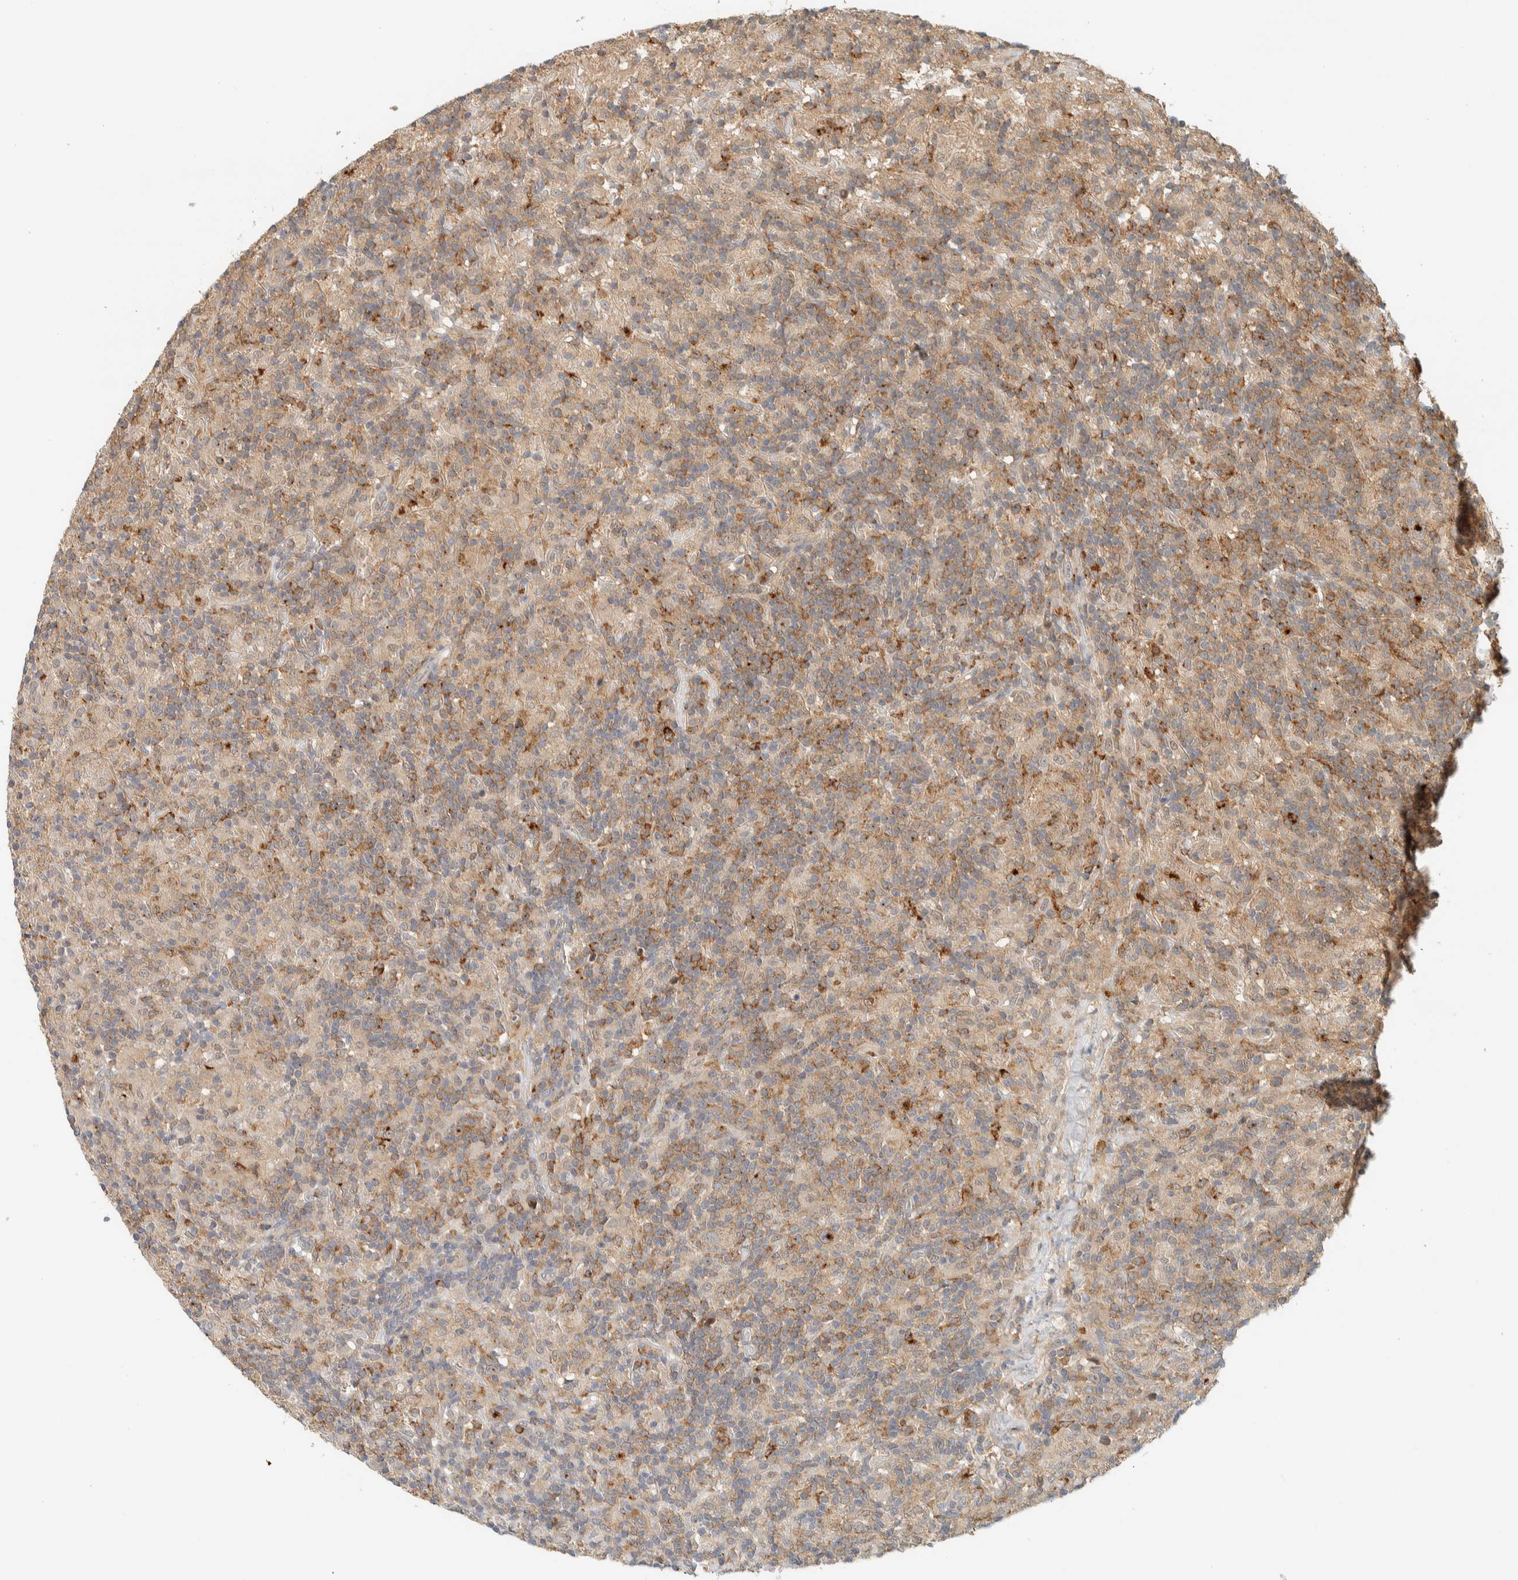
{"staining": {"intensity": "moderate", "quantity": "<25%", "location": "cytoplasmic/membranous"}, "tissue": "lymphoma", "cell_type": "Tumor cells", "image_type": "cancer", "snomed": [{"axis": "morphology", "description": "Hodgkin's disease, NOS"}, {"axis": "topography", "description": "Lymph node"}], "caption": "Lymphoma stained for a protein demonstrates moderate cytoplasmic/membranous positivity in tumor cells.", "gene": "RAB11FIP1", "patient": {"sex": "male", "age": 70}}